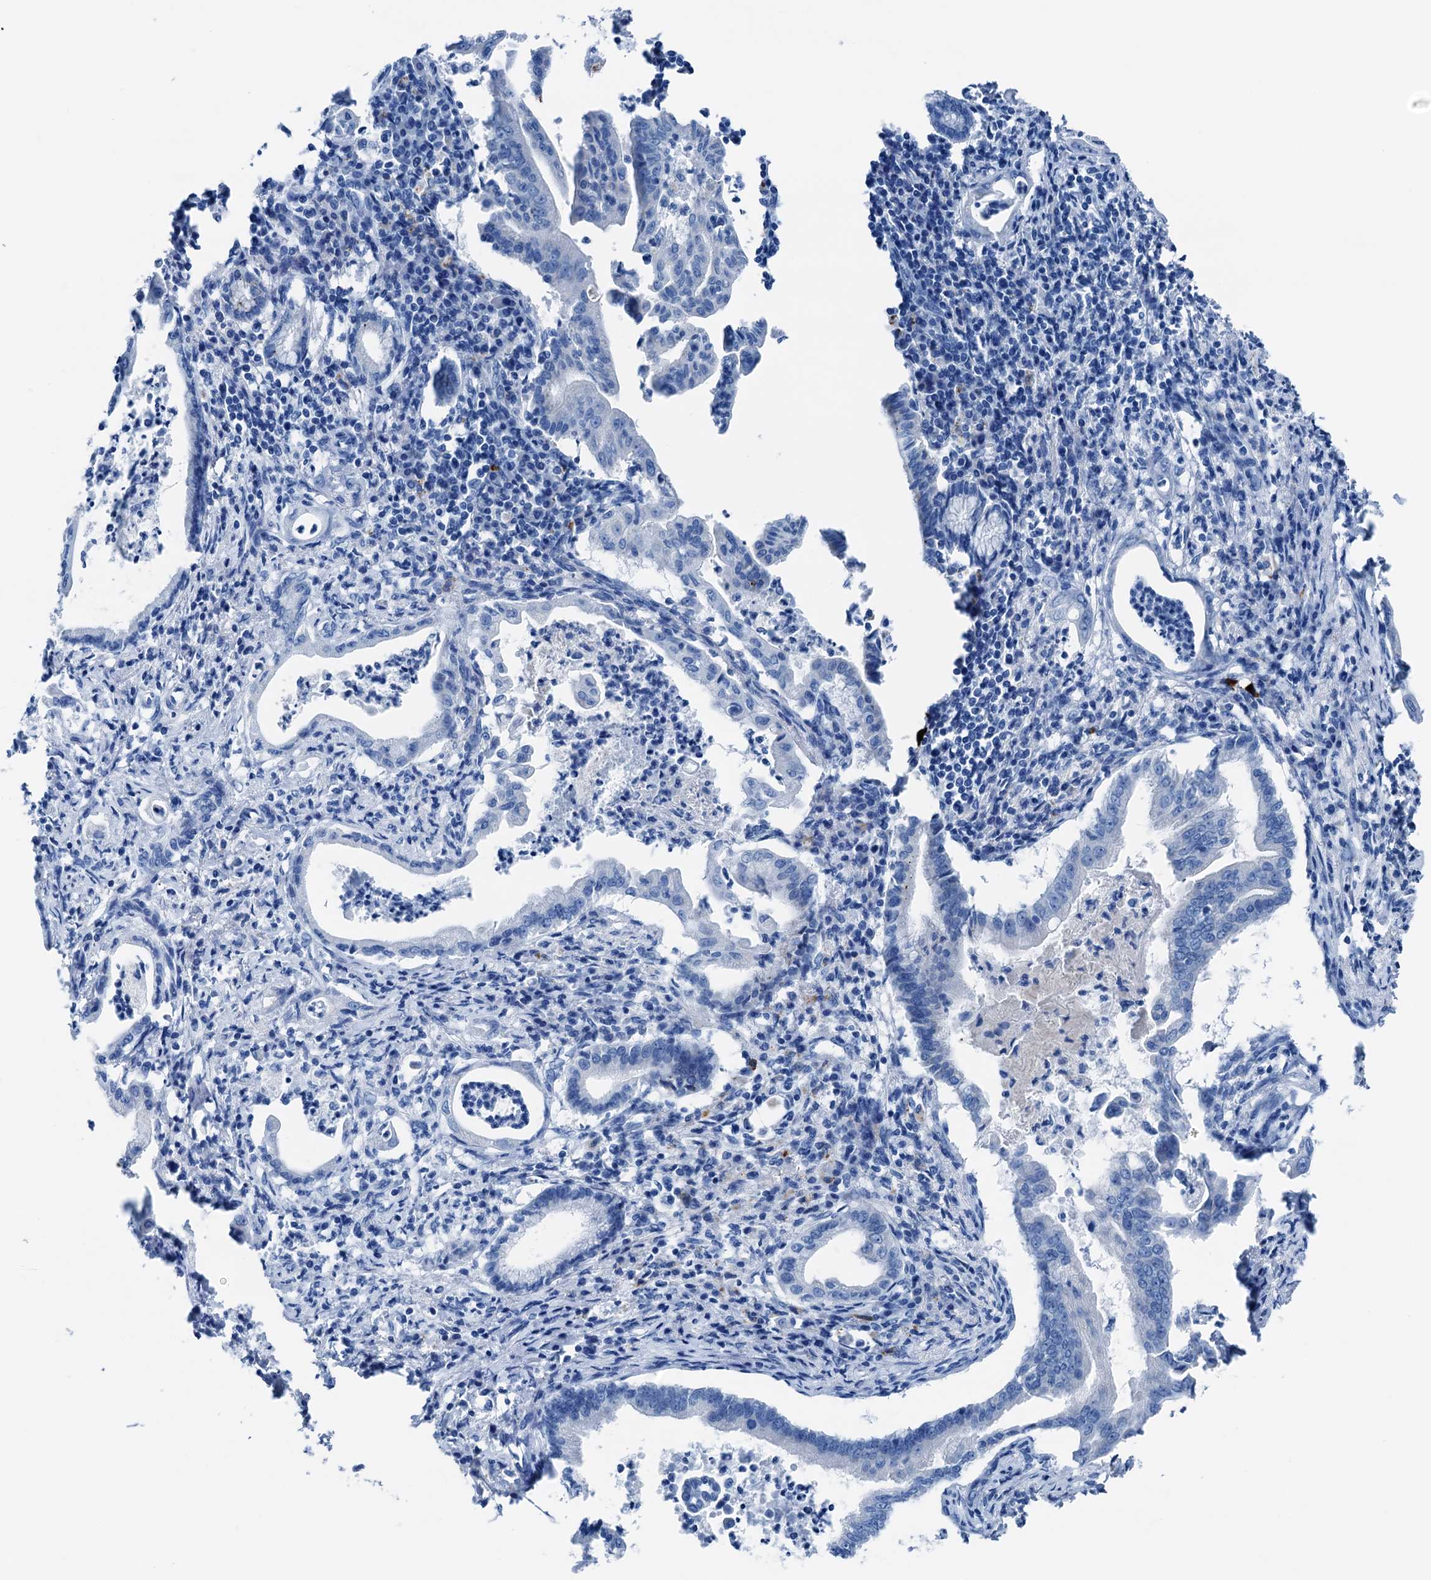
{"staining": {"intensity": "negative", "quantity": "none", "location": "none"}, "tissue": "pancreatic cancer", "cell_type": "Tumor cells", "image_type": "cancer", "snomed": [{"axis": "morphology", "description": "Adenocarcinoma, NOS"}, {"axis": "topography", "description": "Pancreas"}], "caption": "IHC of human pancreatic cancer (adenocarcinoma) exhibits no staining in tumor cells.", "gene": "C1QTNF4", "patient": {"sex": "female", "age": 55}}